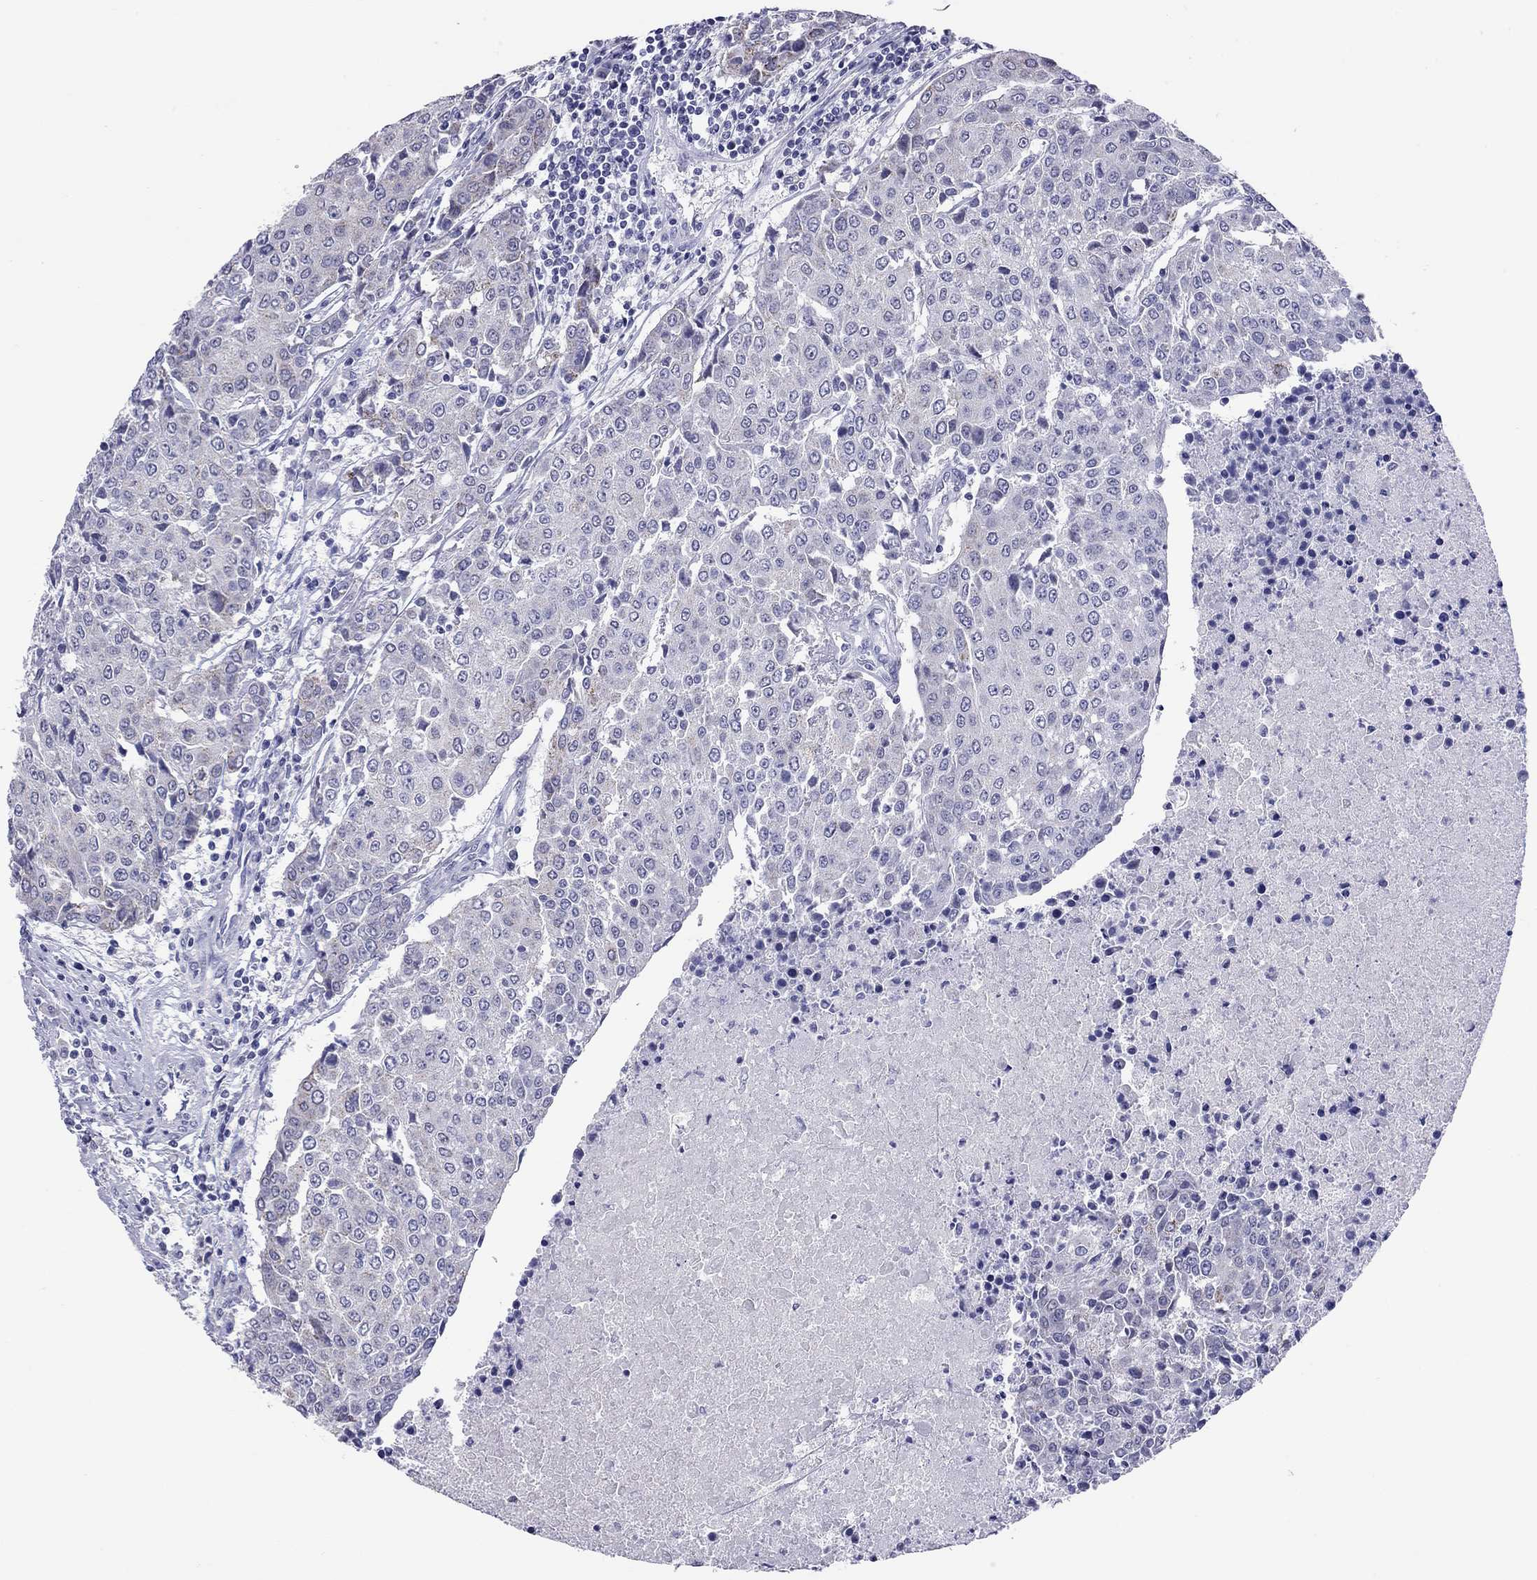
{"staining": {"intensity": "negative", "quantity": "none", "location": "none"}, "tissue": "urothelial cancer", "cell_type": "Tumor cells", "image_type": "cancer", "snomed": [{"axis": "morphology", "description": "Urothelial carcinoma, High grade"}, {"axis": "topography", "description": "Urinary bladder"}], "caption": "Immunohistochemistry micrograph of neoplastic tissue: human urothelial cancer stained with DAB displays no significant protein positivity in tumor cells. (Stains: DAB (3,3'-diaminobenzidine) immunohistochemistry (IHC) with hematoxylin counter stain, Microscopy: brightfield microscopy at high magnification).", "gene": "ARMC12", "patient": {"sex": "female", "age": 85}}